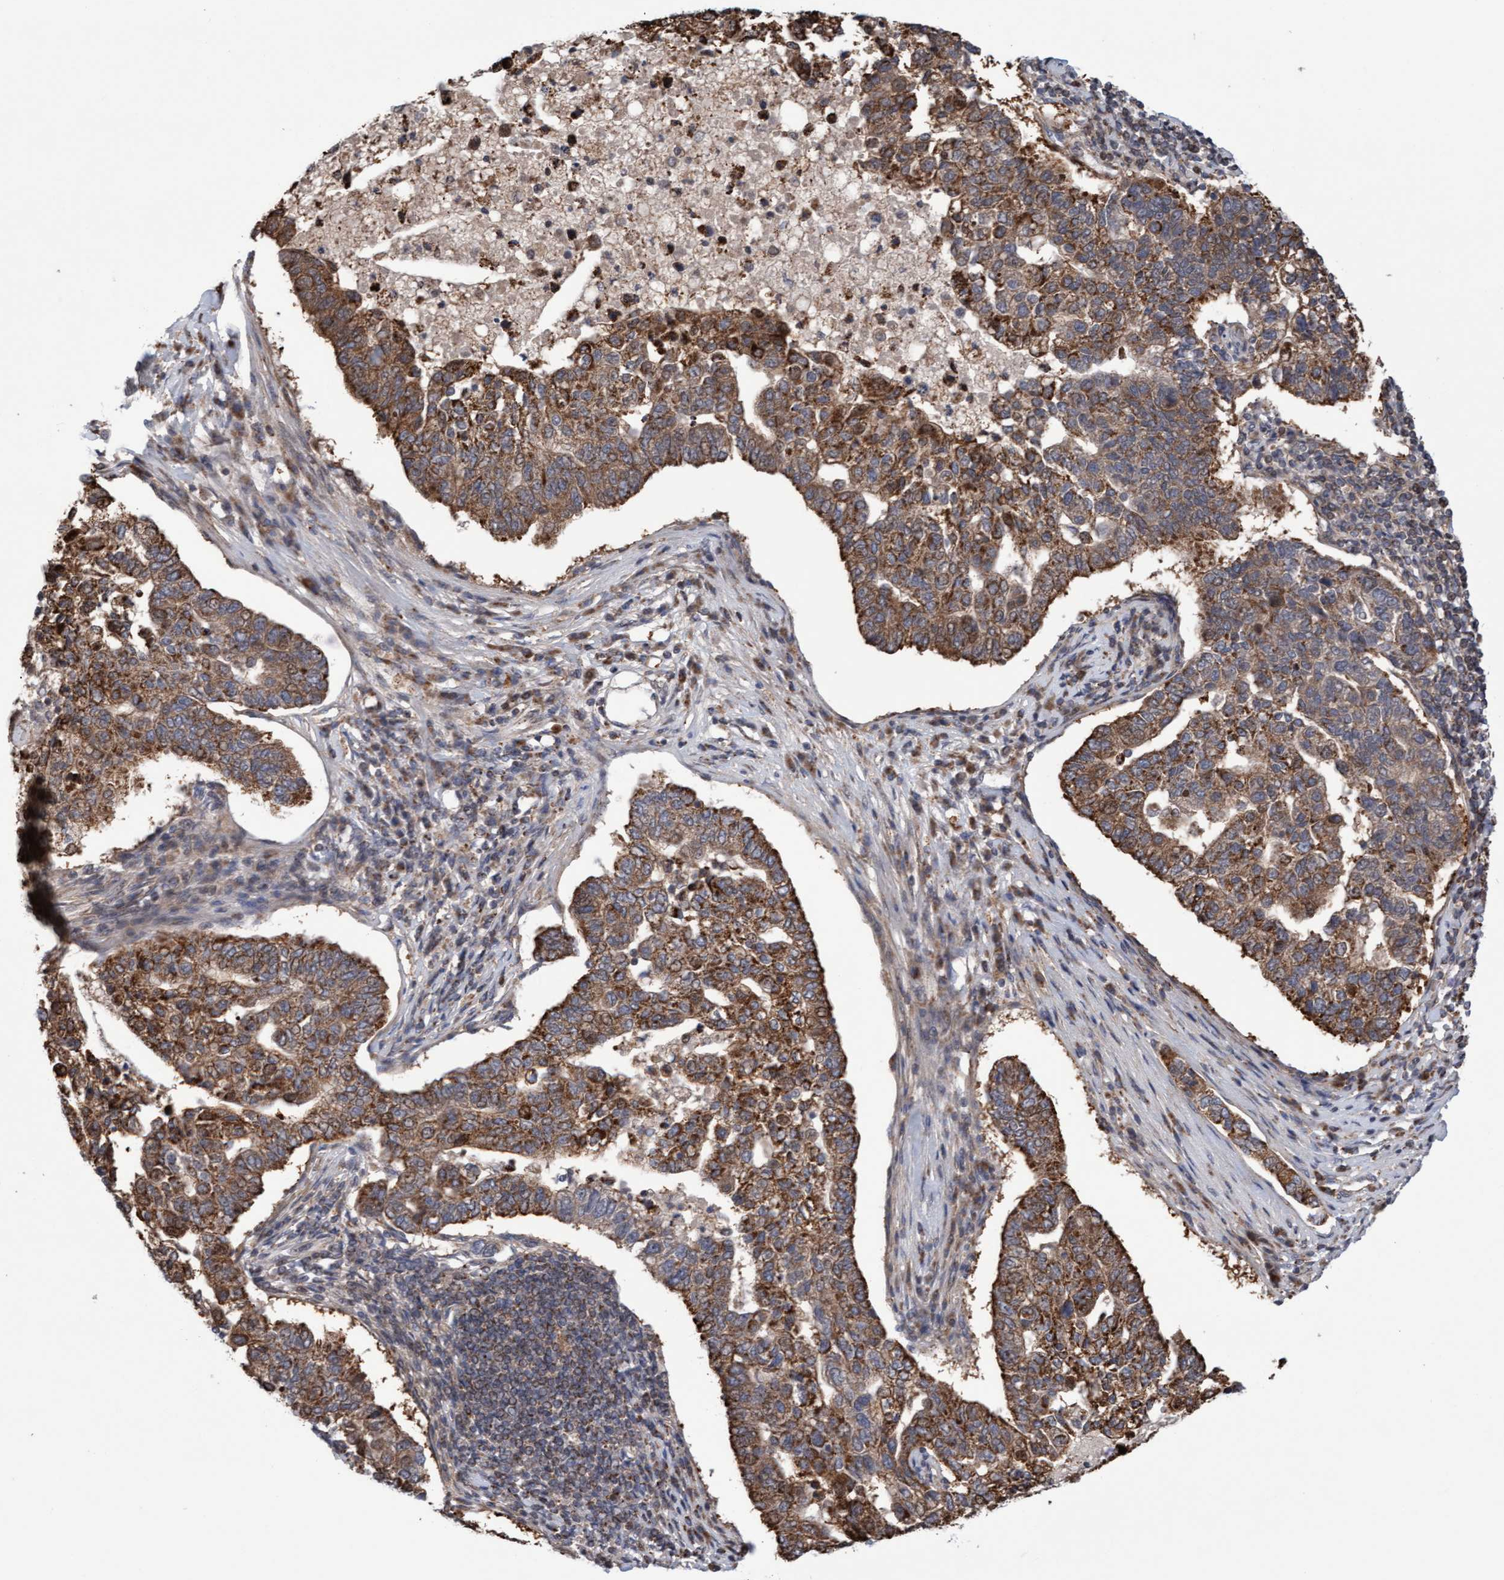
{"staining": {"intensity": "moderate", "quantity": ">75%", "location": "cytoplasmic/membranous"}, "tissue": "pancreatic cancer", "cell_type": "Tumor cells", "image_type": "cancer", "snomed": [{"axis": "morphology", "description": "Adenocarcinoma, NOS"}, {"axis": "topography", "description": "Pancreas"}], "caption": "Immunohistochemical staining of human adenocarcinoma (pancreatic) shows medium levels of moderate cytoplasmic/membranous protein expression in approximately >75% of tumor cells. (IHC, brightfield microscopy, high magnification).", "gene": "PECR", "patient": {"sex": "female", "age": 61}}